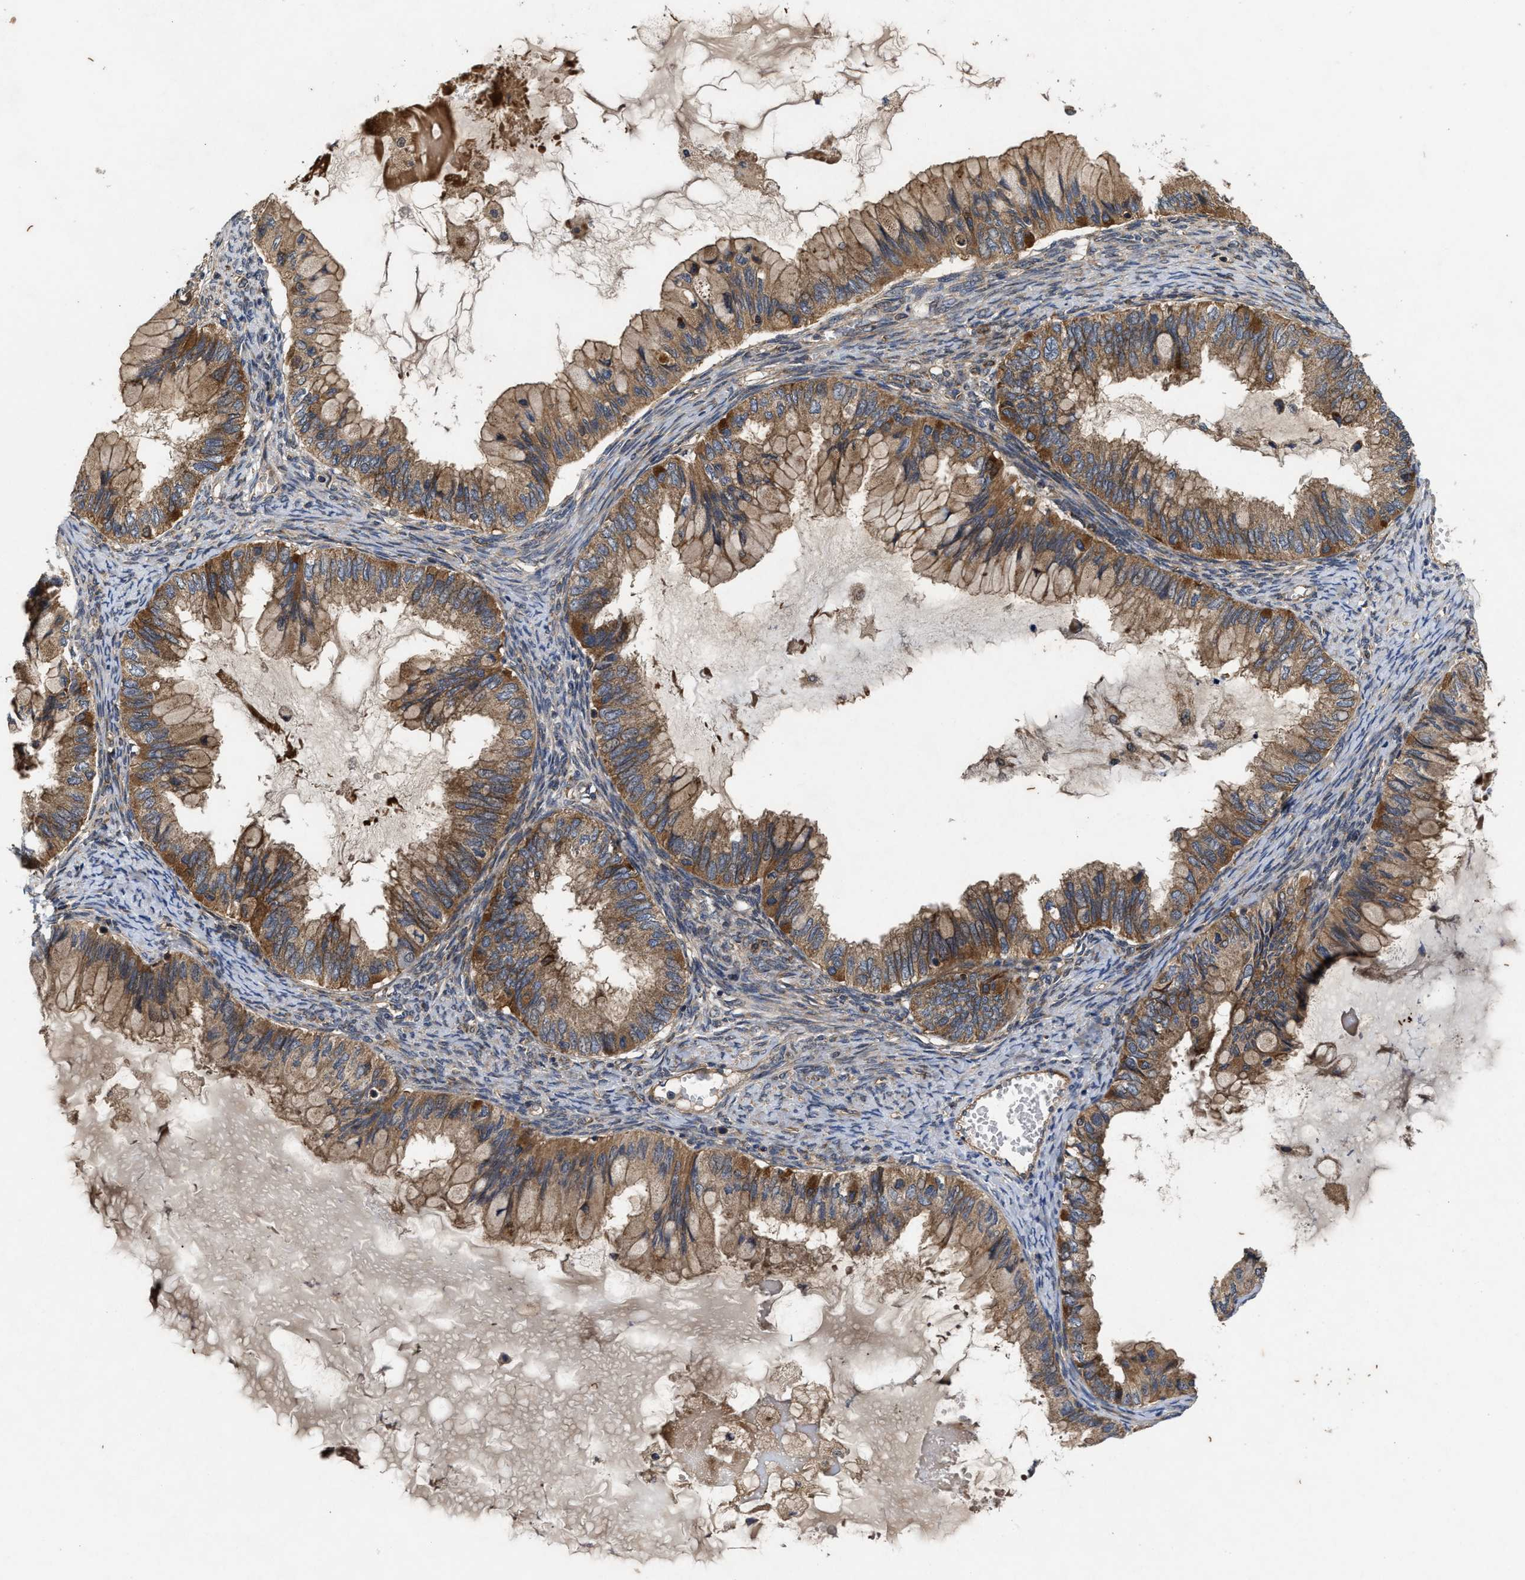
{"staining": {"intensity": "moderate", "quantity": ">75%", "location": "cytoplasmic/membranous"}, "tissue": "ovarian cancer", "cell_type": "Tumor cells", "image_type": "cancer", "snomed": [{"axis": "morphology", "description": "Cystadenocarcinoma, mucinous, NOS"}, {"axis": "topography", "description": "Ovary"}], "caption": "This photomicrograph demonstrates immunohistochemistry (IHC) staining of human ovarian cancer (mucinous cystadenocarcinoma), with medium moderate cytoplasmic/membranous expression in approximately >75% of tumor cells.", "gene": "EFNA4", "patient": {"sex": "female", "age": 80}}